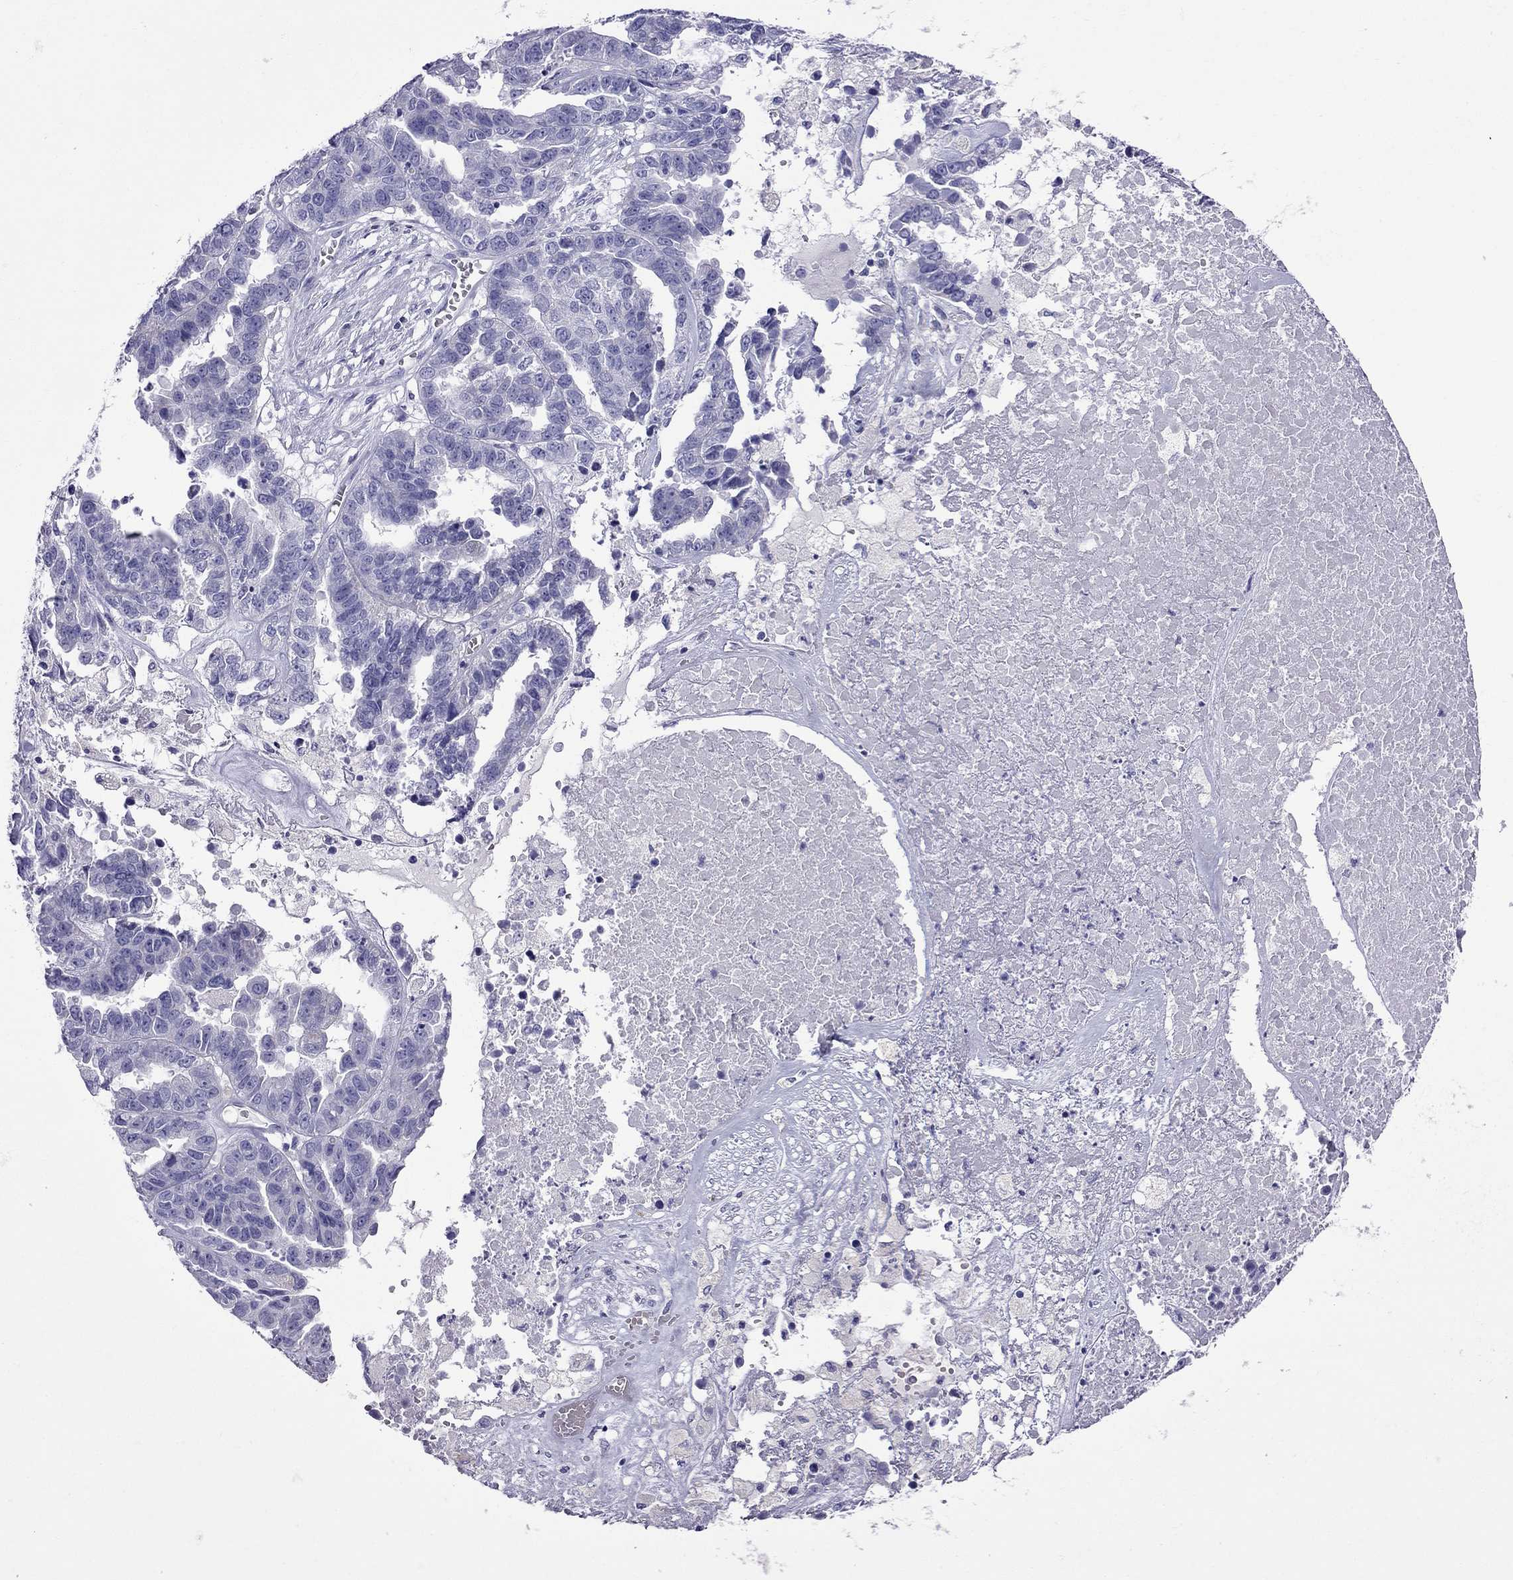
{"staining": {"intensity": "negative", "quantity": "none", "location": "none"}, "tissue": "ovarian cancer", "cell_type": "Tumor cells", "image_type": "cancer", "snomed": [{"axis": "morphology", "description": "Cystadenocarcinoma, serous, NOS"}, {"axis": "topography", "description": "Ovary"}], "caption": "Immunohistochemistry micrograph of neoplastic tissue: ovarian cancer (serous cystadenocarcinoma) stained with DAB (3,3'-diaminobenzidine) exhibits no significant protein staining in tumor cells. (Immunohistochemistry, brightfield microscopy, high magnification).", "gene": "TDRD1", "patient": {"sex": "female", "age": 87}}